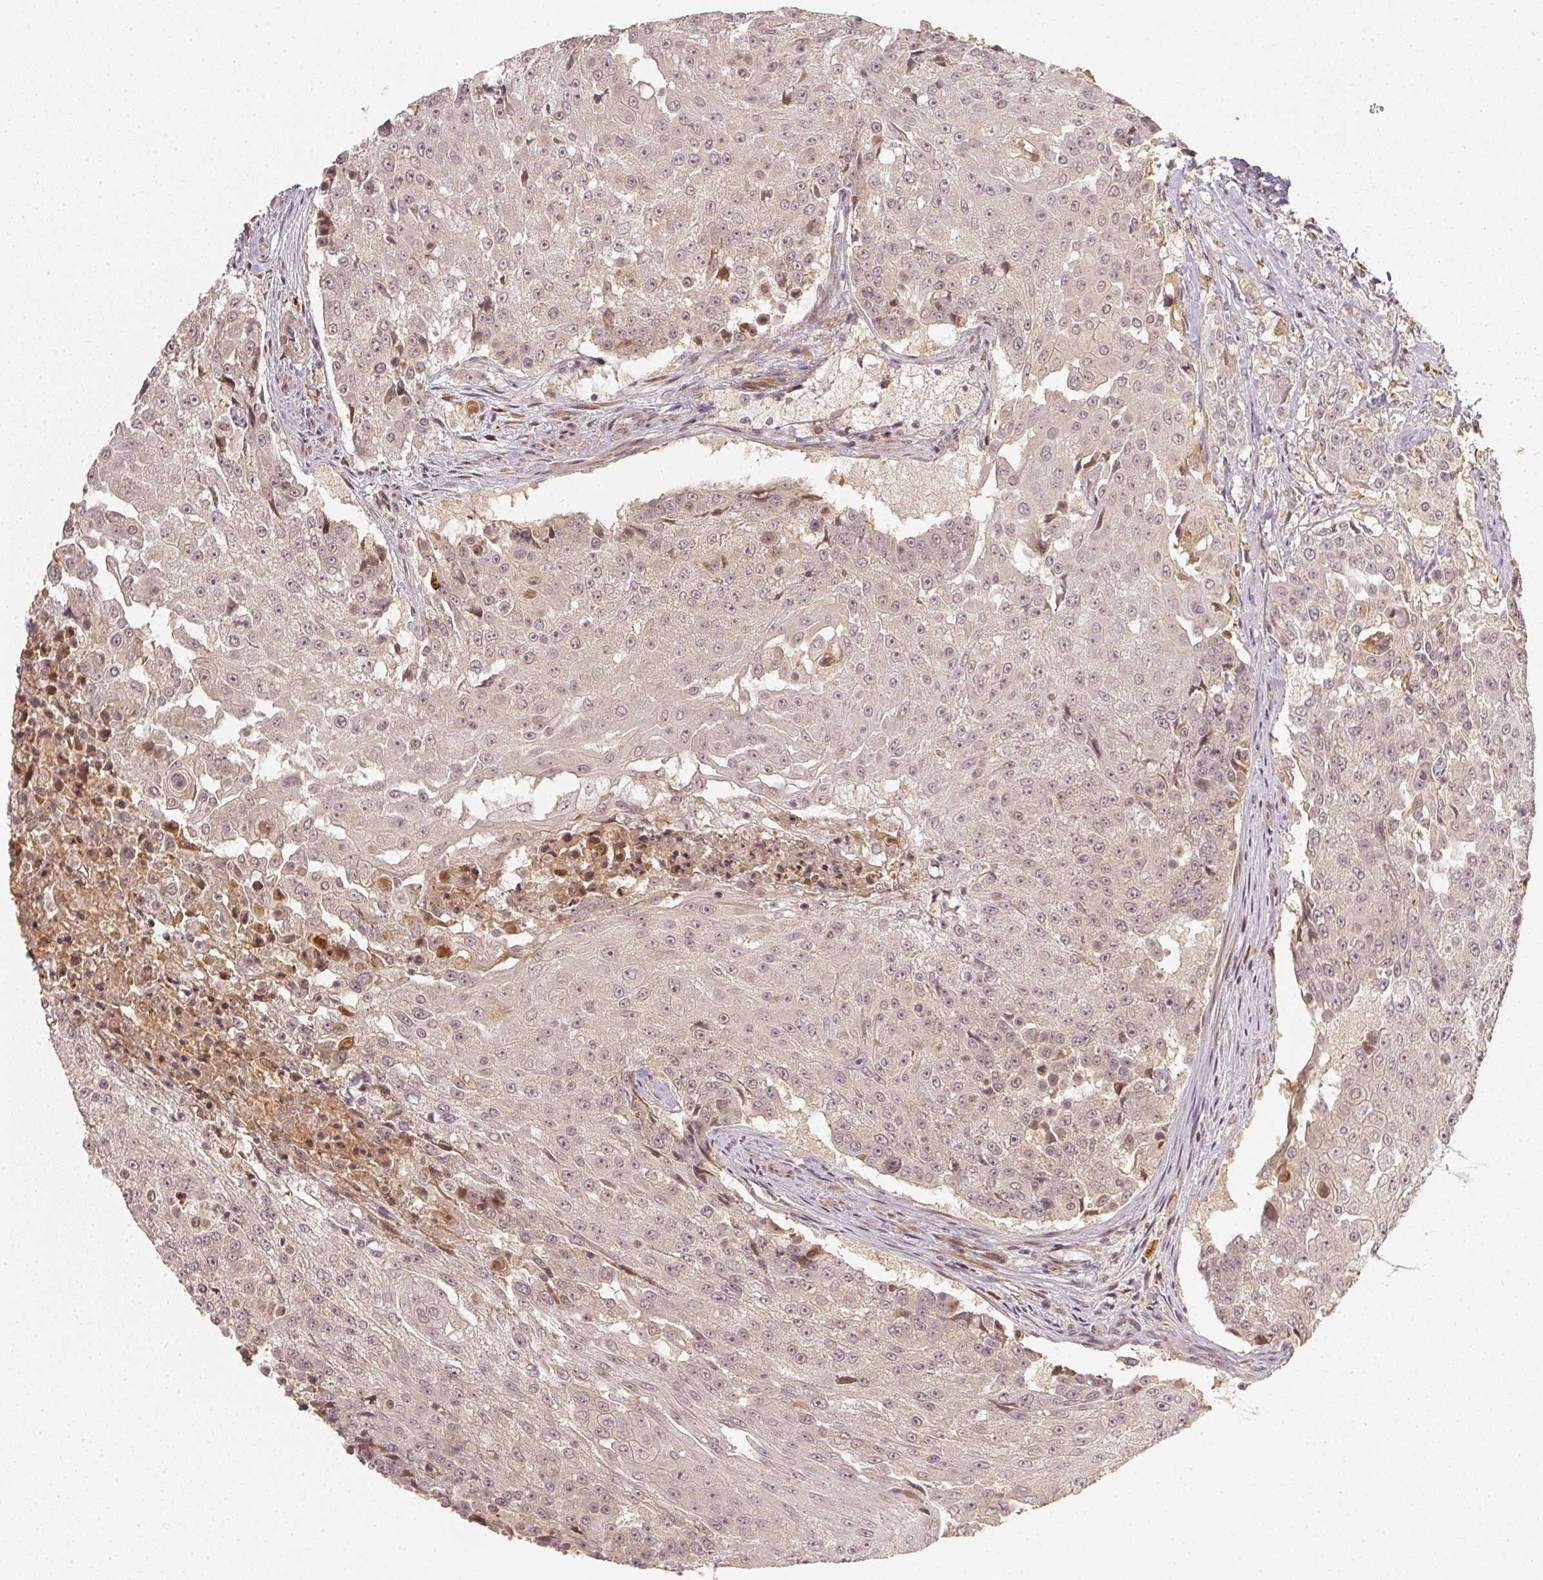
{"staining": {"intensity": "negative", "quantity": "none", "location": "none"}, "tissue": "urothelial cancer", "cell_type": "Tumor cells", "image_type": "cancer", "snomed": [{"axis": "morphology", "description": "Urothelial carcinoma, High grade"}, {"axis": "topography", "description": "Urinary bladder"}], "caption": "A high-resolution photomicrograph shows IHC staining of high-grade urothelial carcinoma, which demonstrates no significant expression in tumor cells.", "gene": "SERPINE1", "patient": {"sex": "female", "age": 63}}